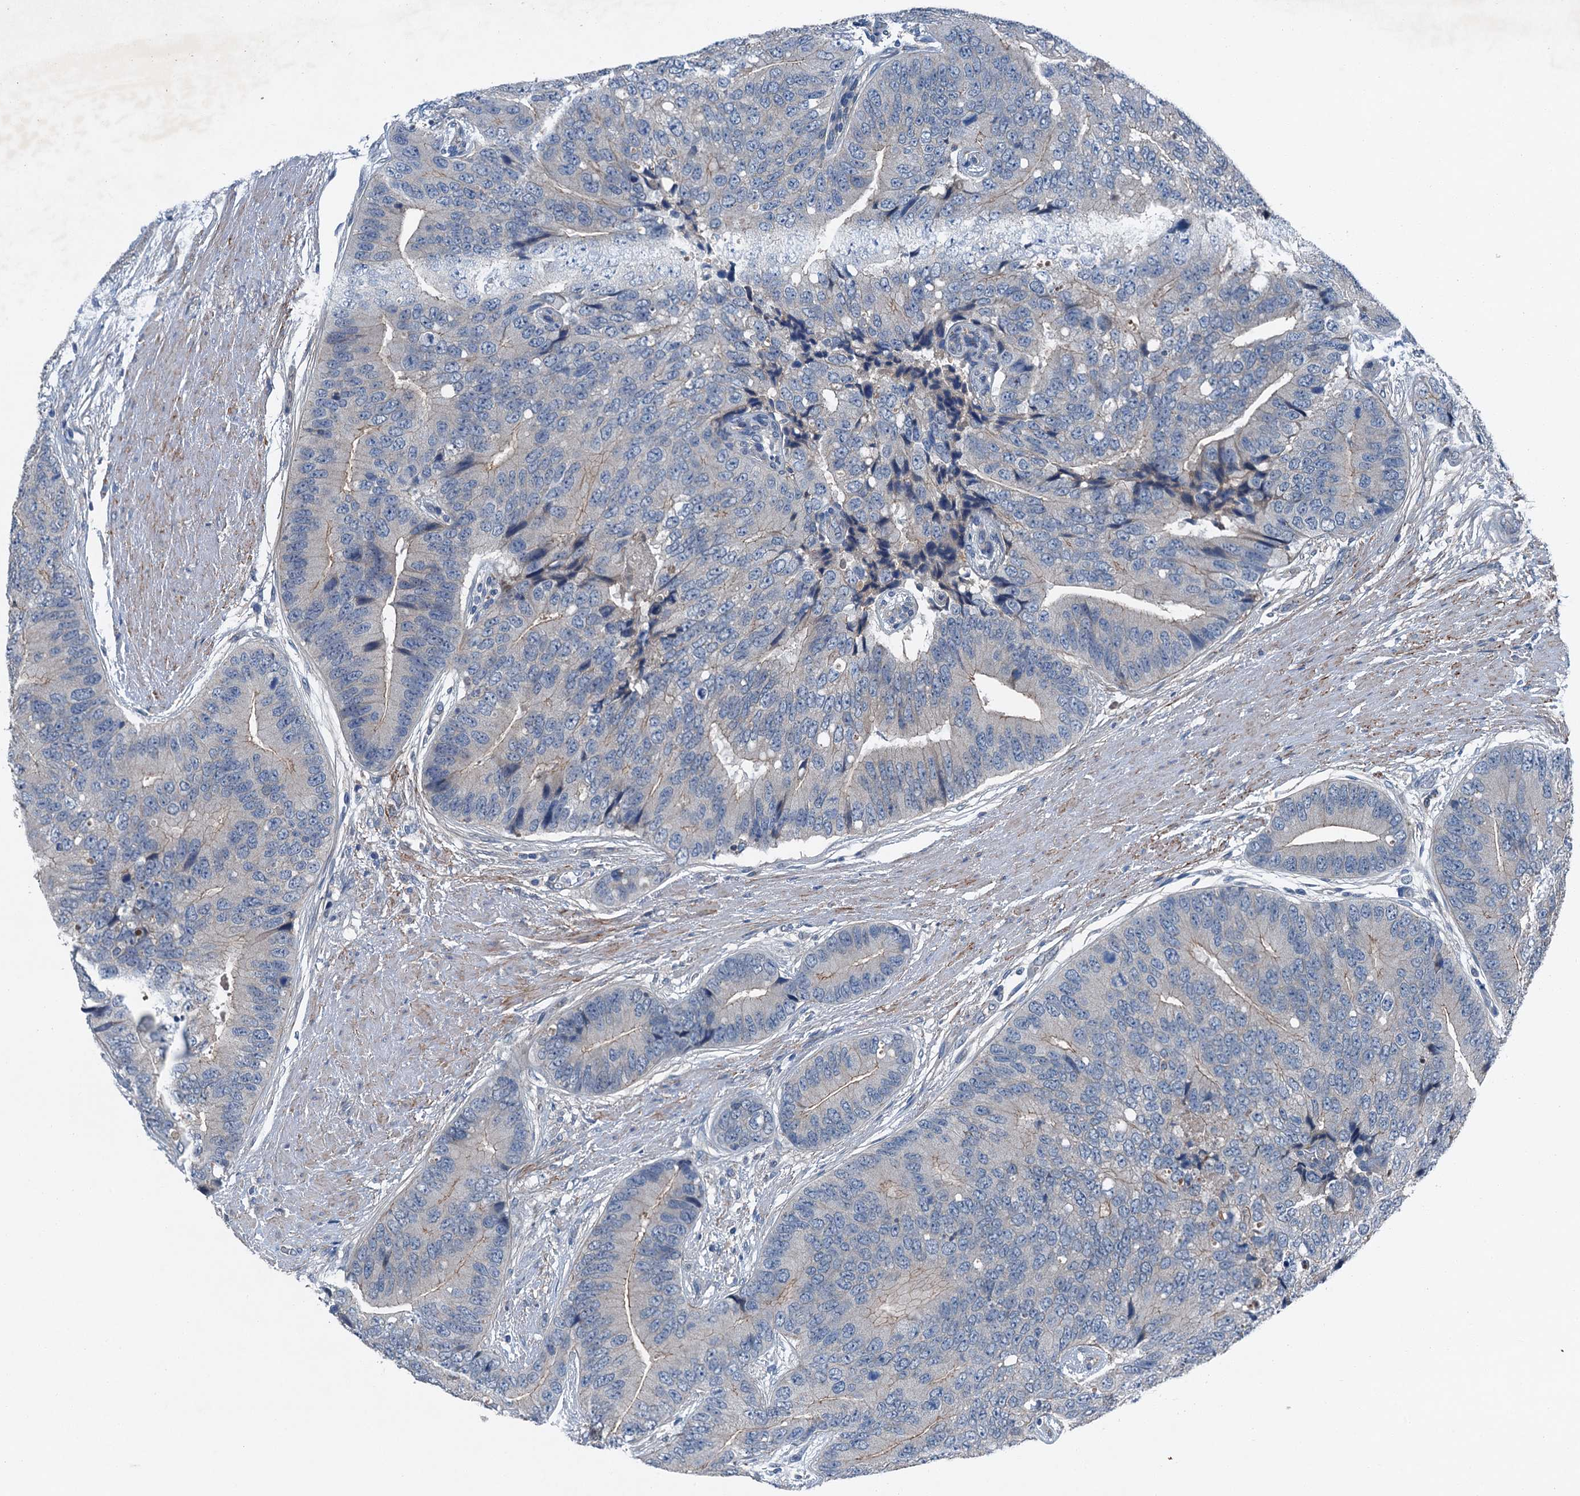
{"staining": {"intensity": "negative", "quantity": "none", "location": "none"}, "tissue": "prostate cancer", "cell_type": "Tumor cells", "image_type": "cancer", "snomed": [{"axis": "morphology", "description": "Adenocarcinoma, High grade"}, {"axis": "topography", "description": "Prostate"}], "caption": "DAB (3,3'-diaminobenzidine) immunohistochemical staining of prostate adenocarcinoma (high-grade) exhibits no significant expression in tumor cells.", "gene": "SLC2A10", "patient": {"sex": "male", "age": 70}}